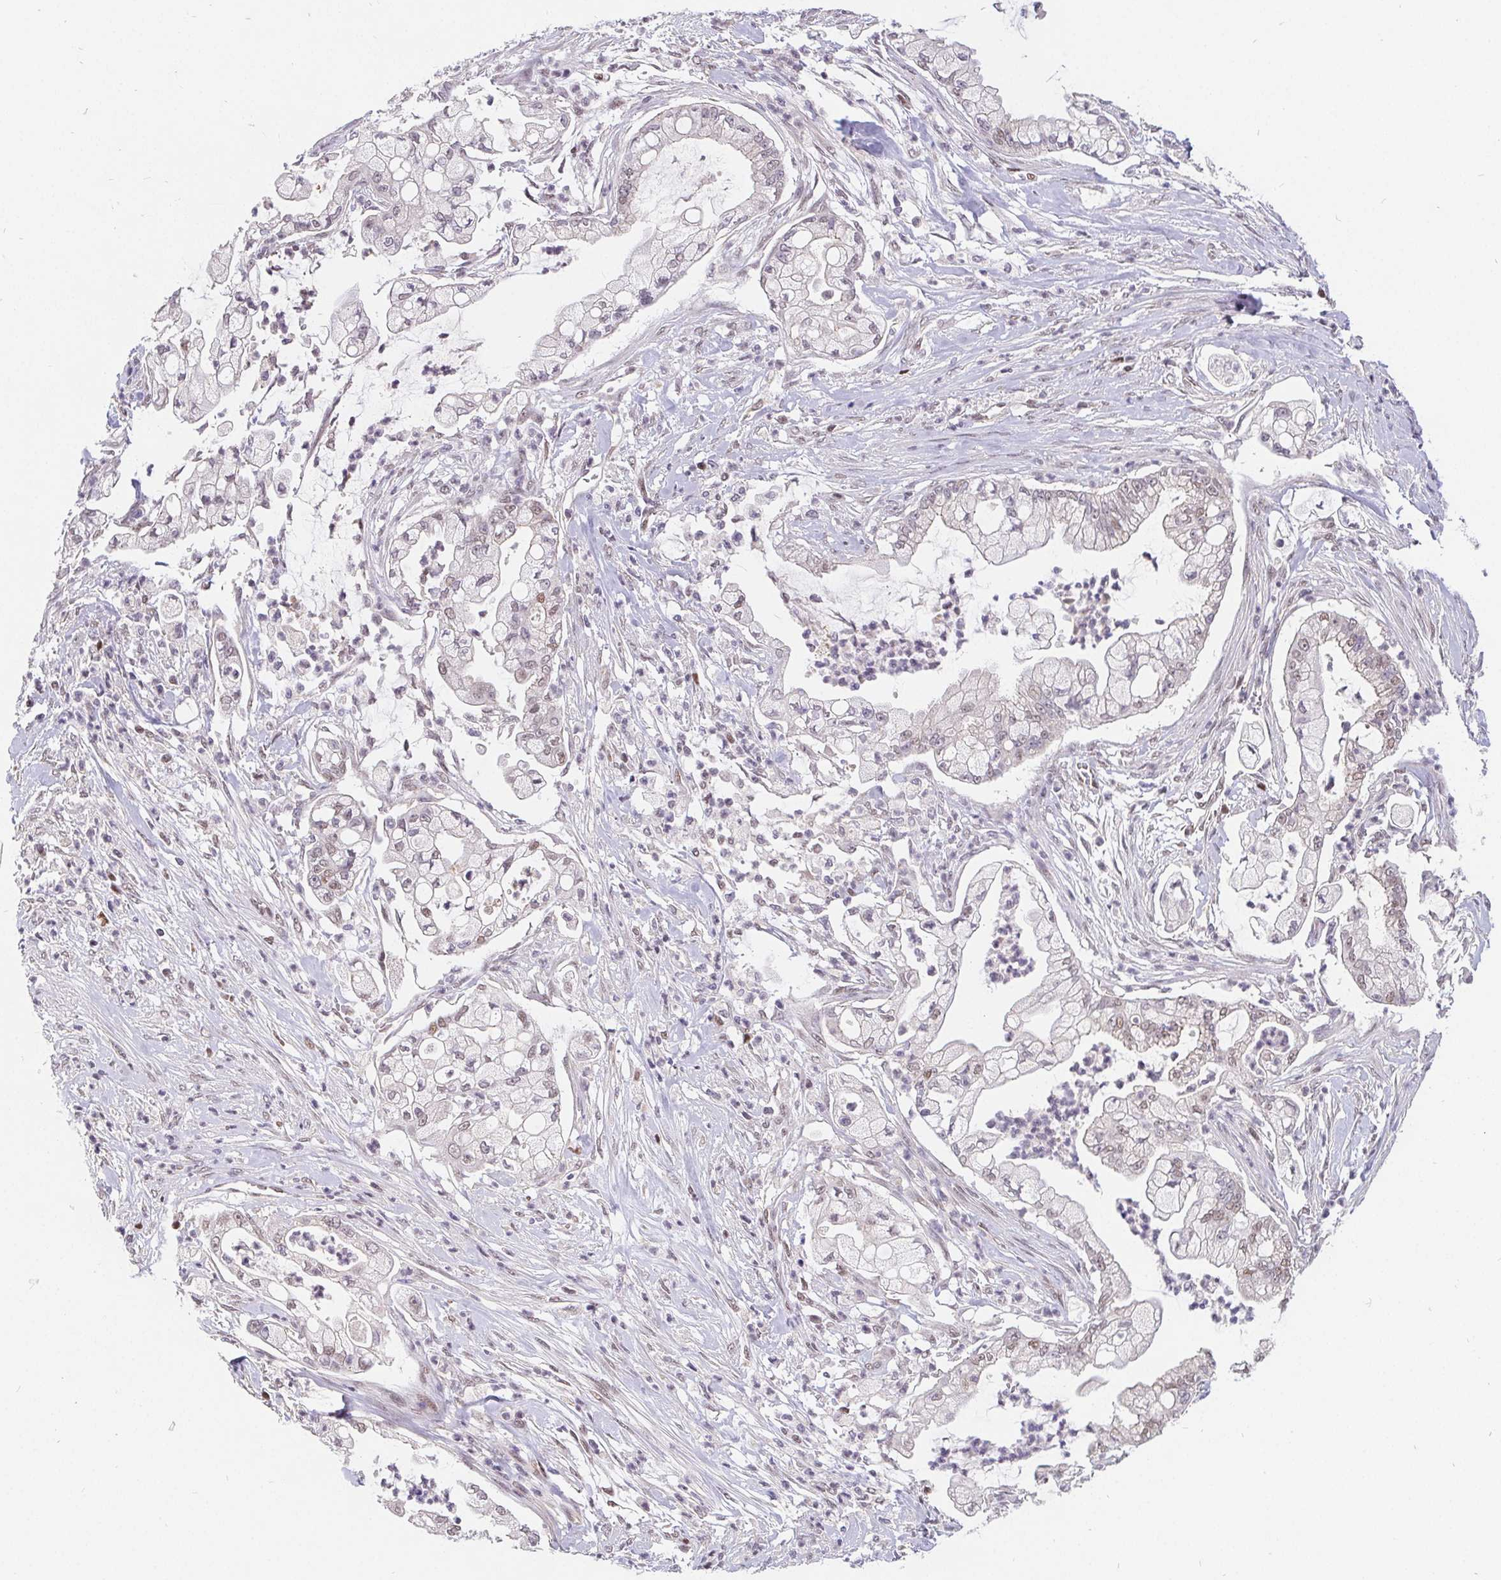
{"staining": {"intensity": "weak", "quantity": "<25%", "location": "nuclear"}, "tissue": "pancreatic cancer", "cell_type": "Tumor cells", "image_type": "cancer", "snomed": [{"axis": "morphology", "description": "Adenocarcinoma, NOS"}, {"axis": "topography", "description": "Pancreas"}], "caption": "Image shows no protein positivity in tumor cells of adenocarcinoma (pancreatic) tissue.", "gene": "POU2F1", "patient": {"sex": "female", "age": 69}}